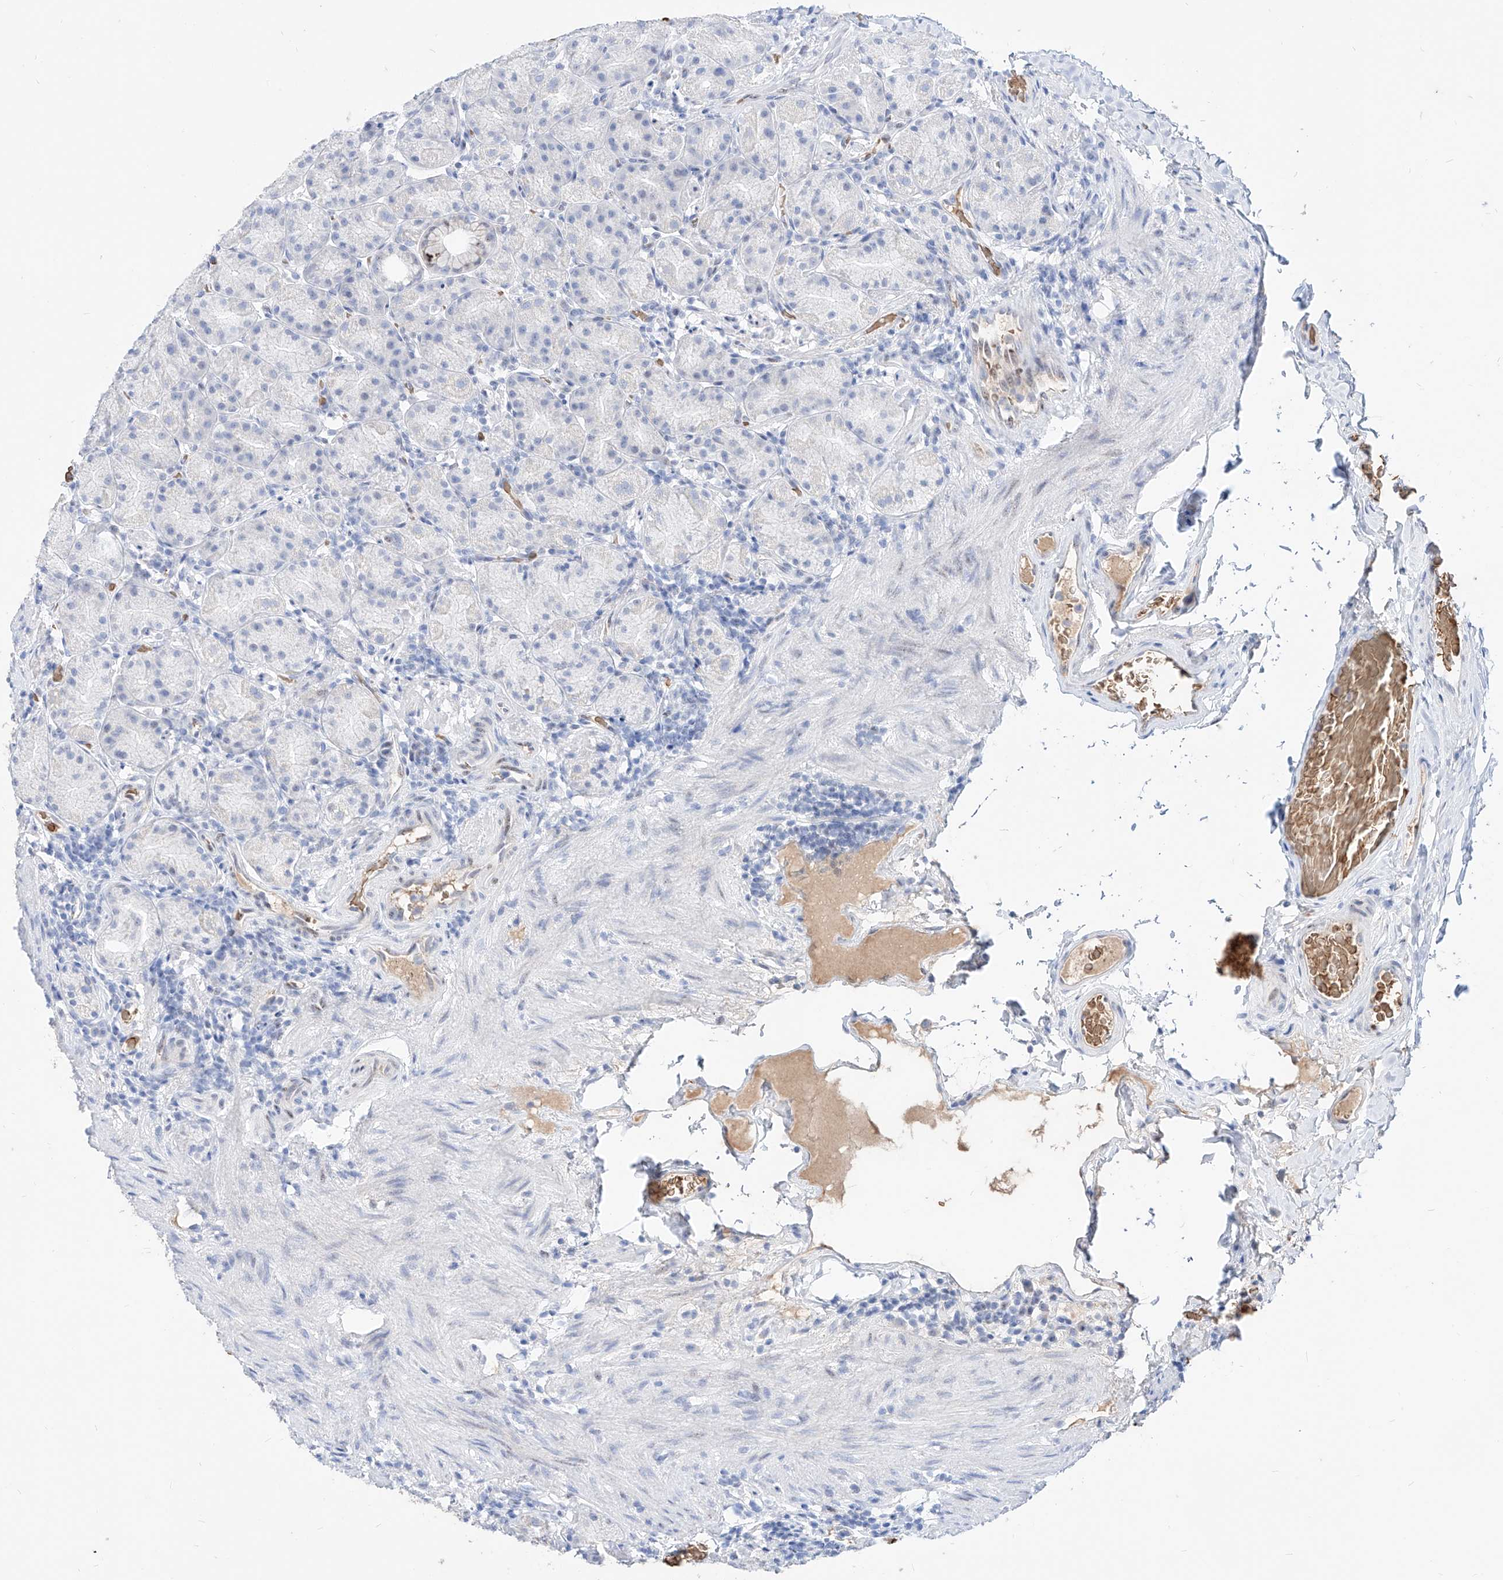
{"staining": {"intensity": "moderate", "quantity": "<25%", "location": "nuclear"}, "tissue": "stomach", "cell_type": "Glandular cells", "image_type": "normal", "snomed": [{"axis": "morphology", "description": "Normal tissue, NOS"}, {"axis": "topography", "description": "Stomach, upper"}], "caption": "Approximately <25% of glandular cells in benign stomach exhibit moderate nuclear protein staining as visualized by brown immunohistochemical staining.", "gene": "ZFP42", "patient": {"sex": "male", "age": 68}}